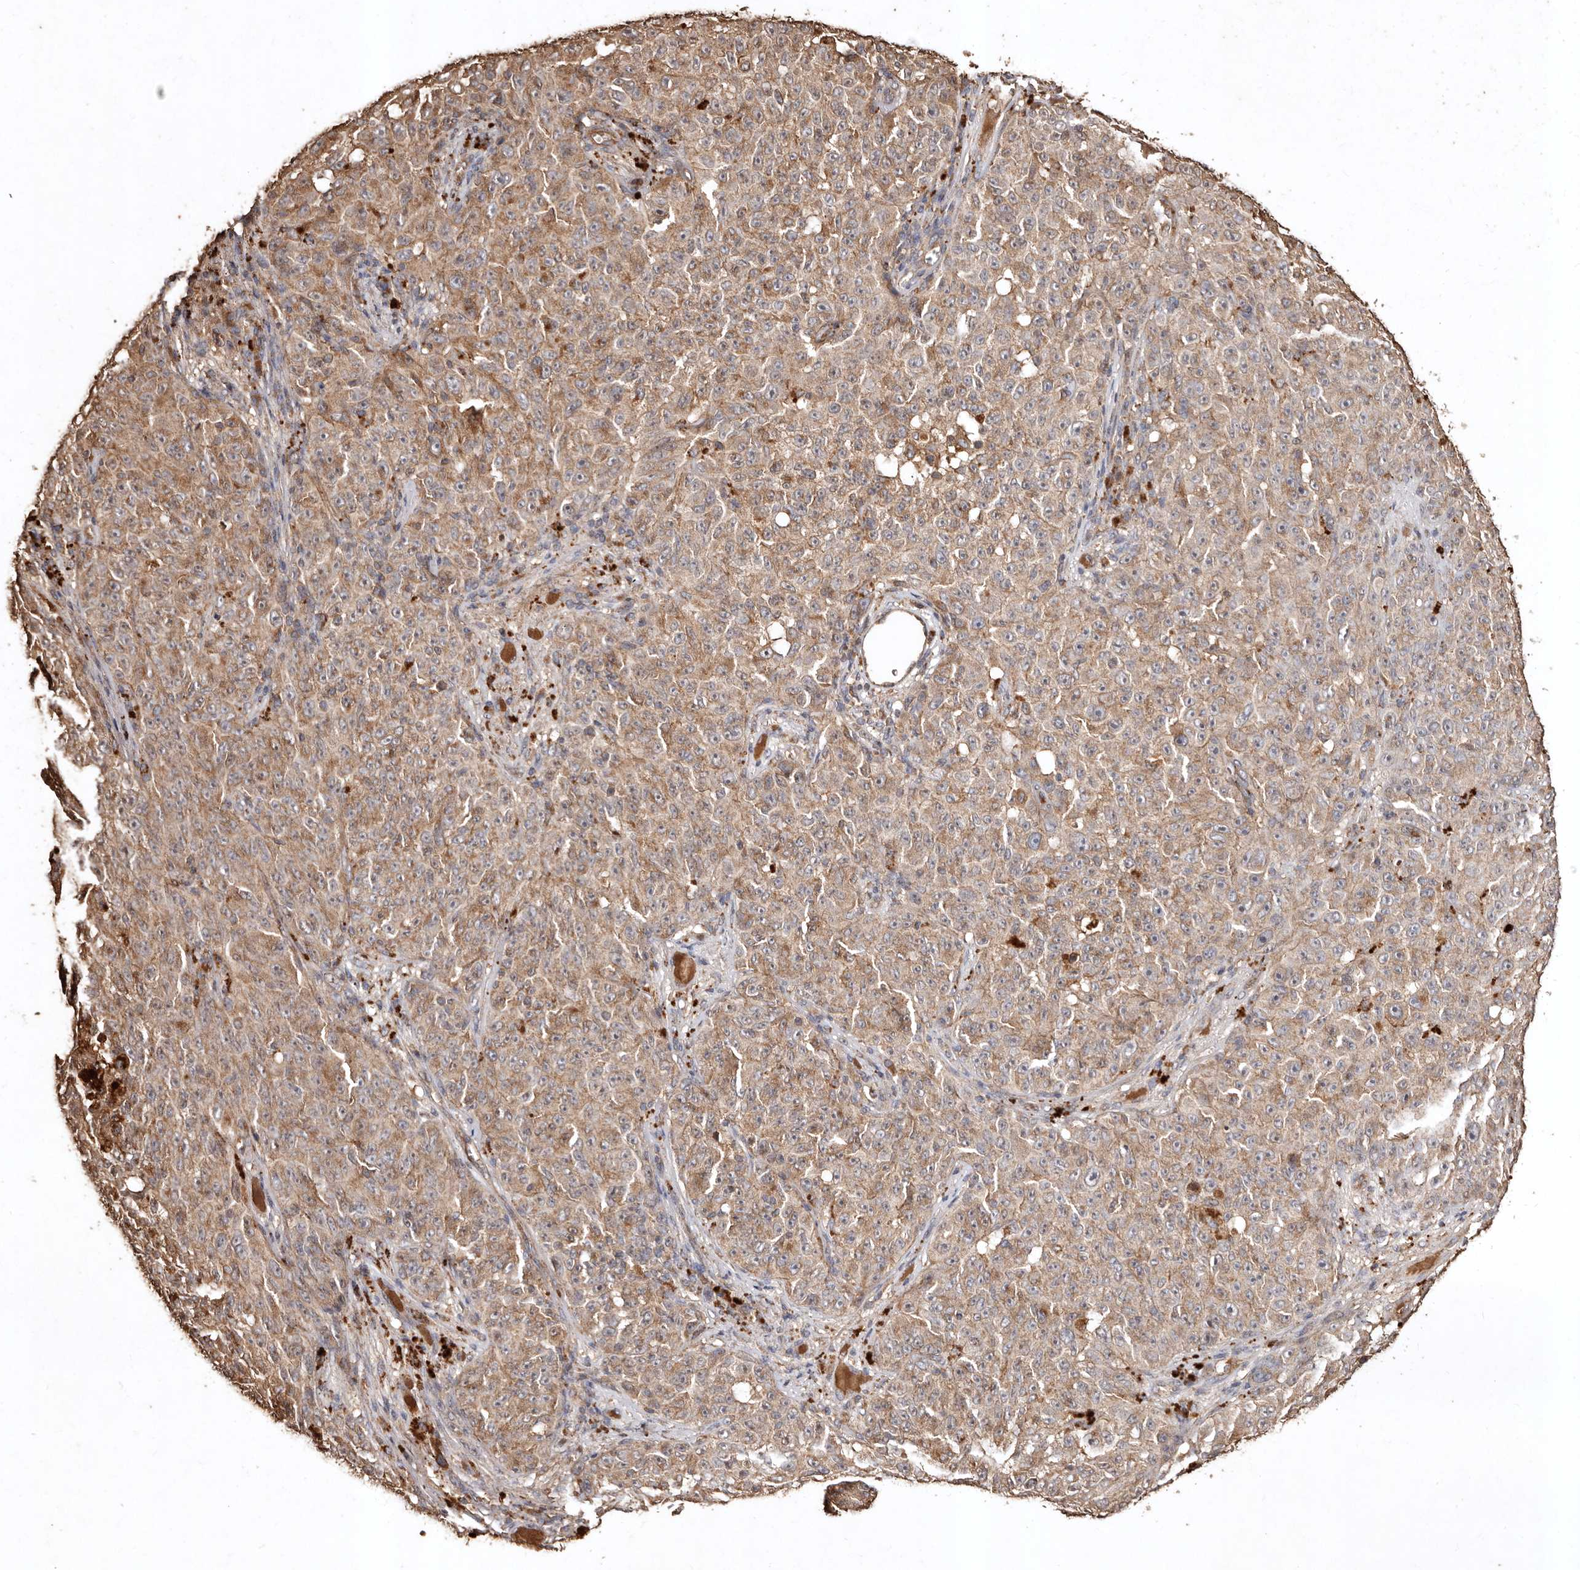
{"staining": {"intensity": "moderate", "quantity": ">75%", "location": "cytoplasmic/membranous"}, "tissue": "melanoma", "cell_type": "Tumor cells", "image_type": "cancer", "snomed": [{"axis": "morphology", "description": "Malignant melanoma, NOS"}, {"axis": "topography", "description": "Skin"}], "caption": "Human melanoma stained with a brown dye exhibits moderate cytoplasmic/membranous positive positivity in about >75% of tumor cells.", "gene": "FARS2", "patient": {"sex": "female", "age": 82}}